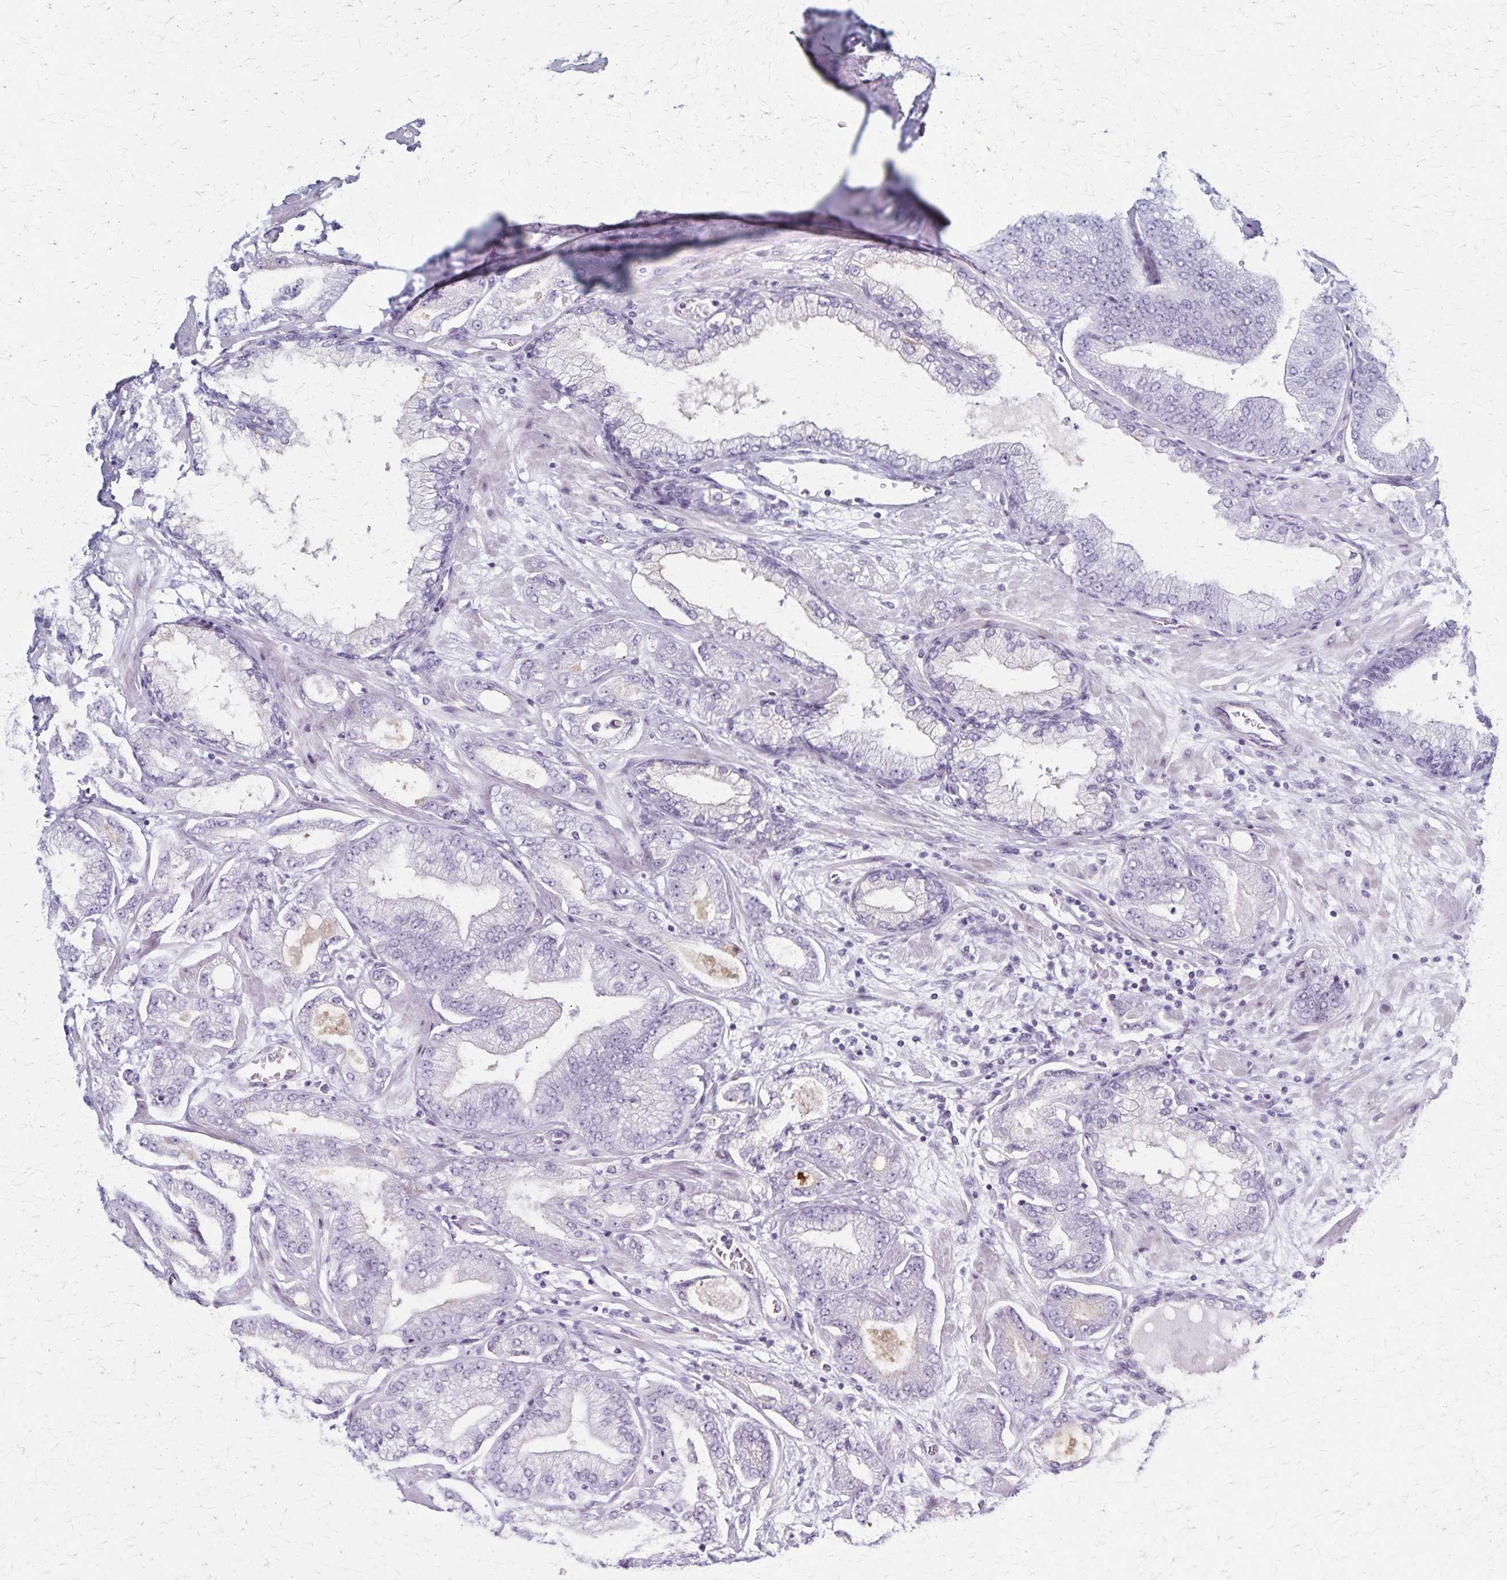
{"staining": {"intensity": "negative", "quantity": "none", "location": "none"}, "tissue": "prostate cancer", "cell_type": "Tumor cells", "image_type": "cancer", "snomed": [{"axis": "morphology", "description": "Adenocarcinoma, Low grade"}, {"axis": "topography", "description": "Prostate"}], "caption": "Immunohistochemistry (IHC) histopathology image of prostate cancer stained for a protein (brown), which displays no expression in tumor cells. (Immunohistochemistry (IHC), brightfield microscopy, high magnification).", "gene": "DLK2", "patient": {"sex": "male", "age": 55}}